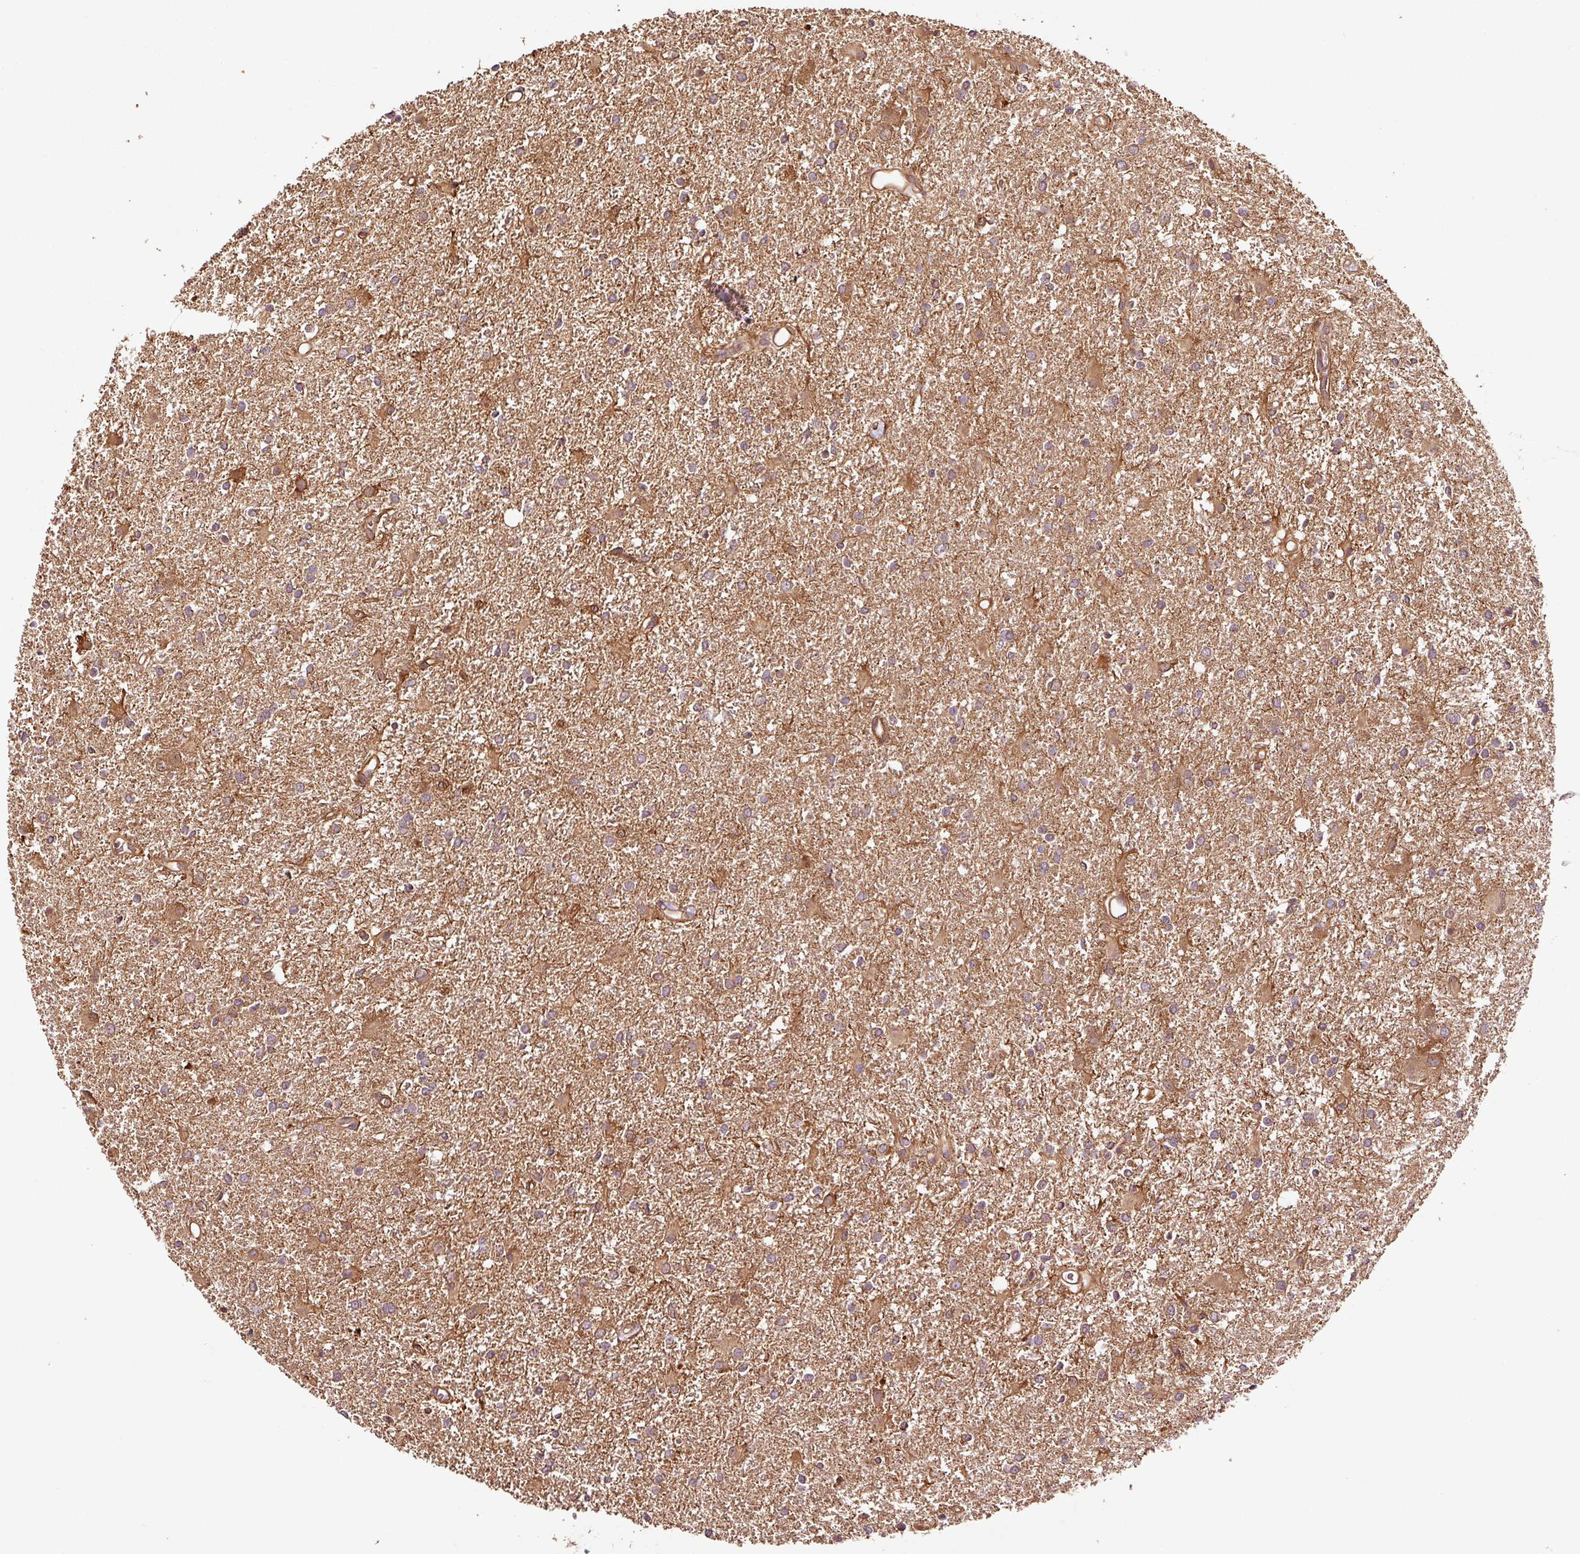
{"staining": {"intensity": "moderate", "quantity": "25%-75%", "location": "cytoplasmic/membranous"}, "tissue": "glioma", "cell_type": "Tumor cells", "image_type": "cancer", "snomed": [{"axis": "morphology", "description": "Glioma, malignant, High grade"}, {"axis": "topography", "description": "Brain"}], "caption": "This is a photomicrograph of immunohistochemistry staining of malignant glioma (high-grade), which shows moderate positivity in the cytoplasmic/membranous of tumor cells.", "gene": "METAP1", "patient": {"sex": "female", "age": 50}}